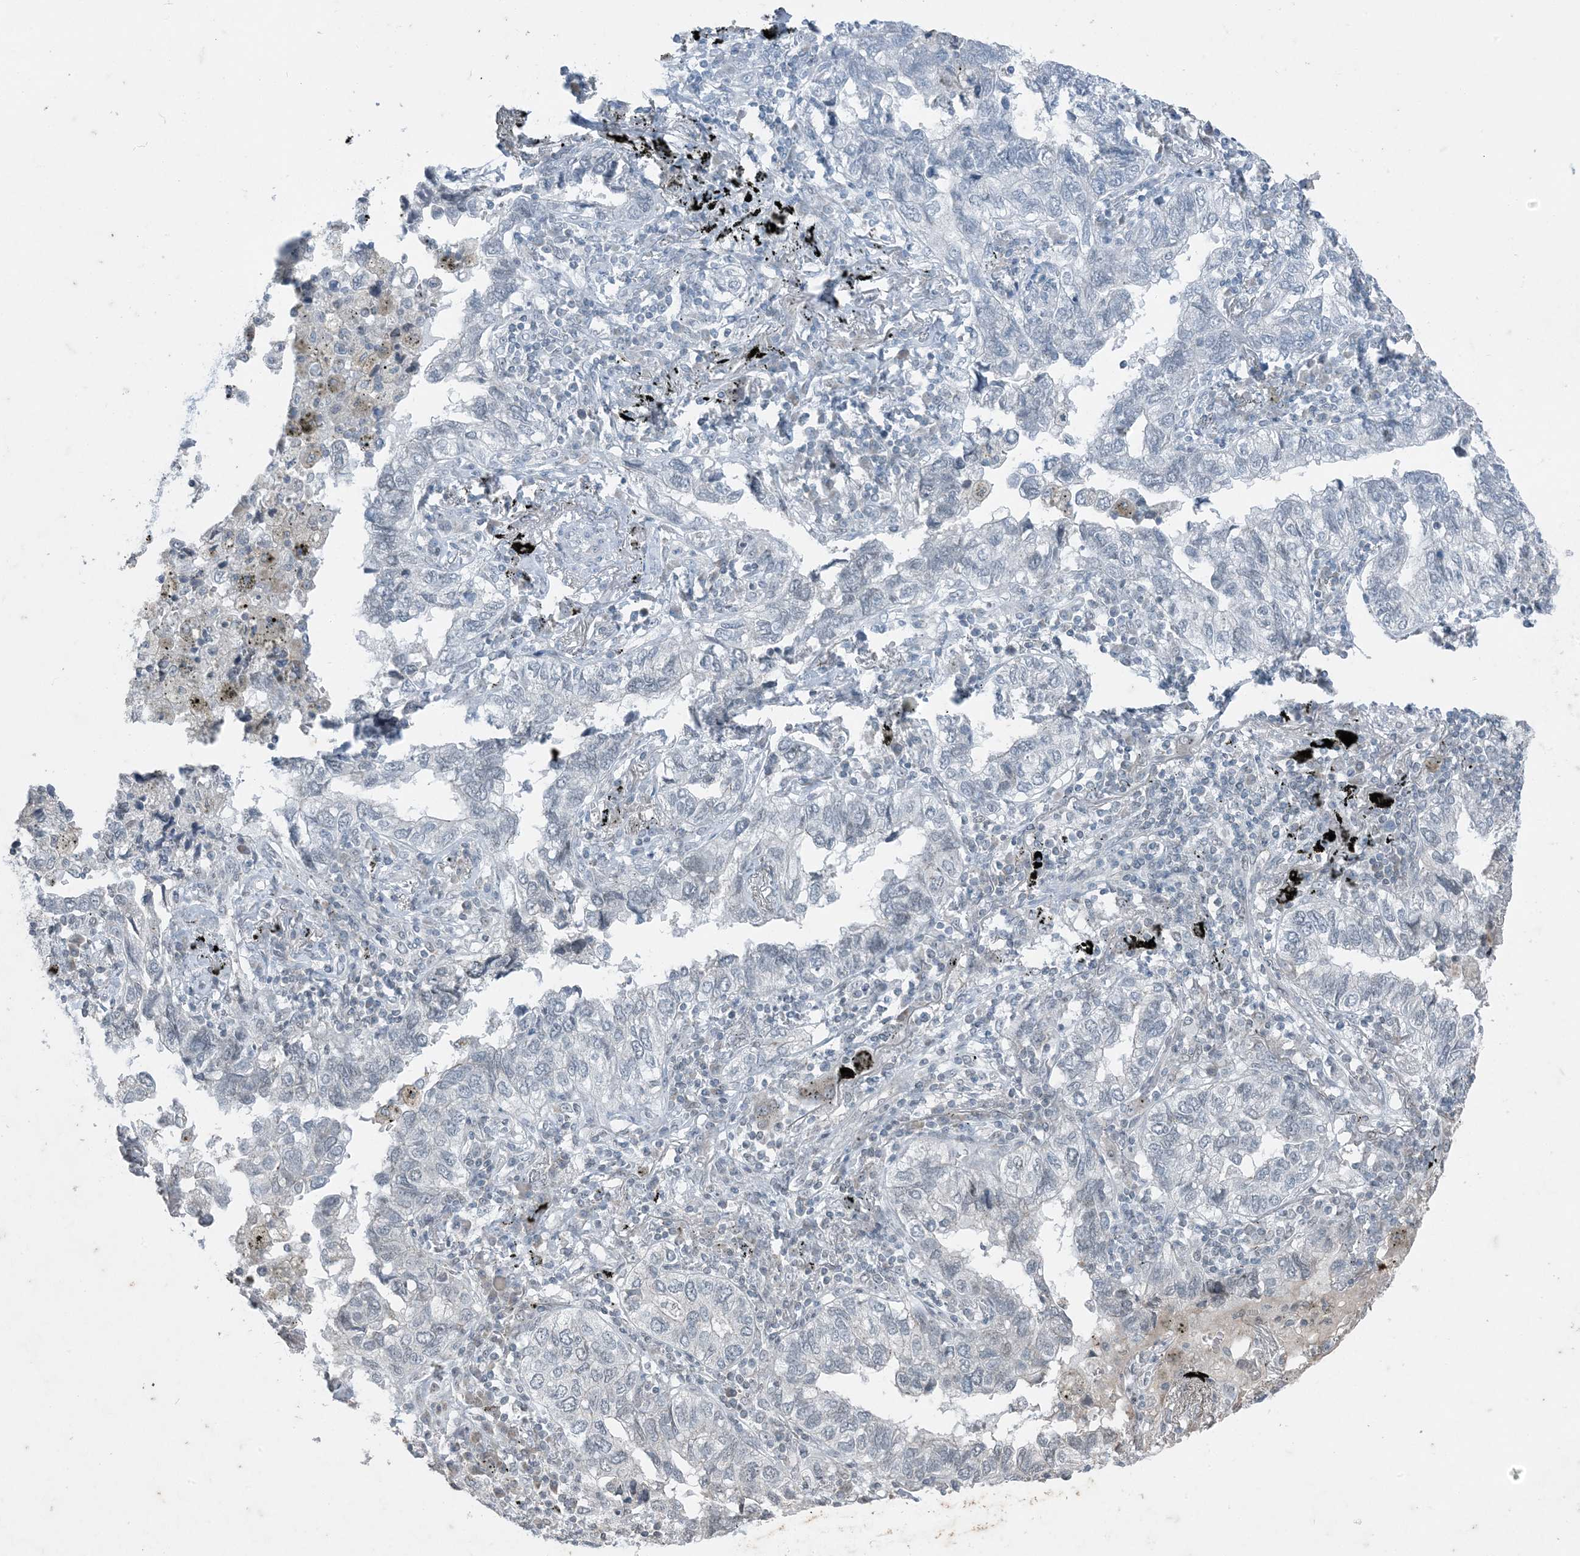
{"staining": {"intensity": "negative", "quantity": "none", "location": "none"}, "tissue": "lung cancer", "cell_type": "Tumor cells", "image_type": "cancer", "snomed": [{"axis": "morphology", "description": "Adenocarcinoma, NOS"}, {"axis": "topography", "description": "Lung"}], "caption": "Histopathology image shows no significant protein staining in tumor cells of lung cancer.", "gene": "GNL1", "patient": {"sex": "male", "age": 65}}